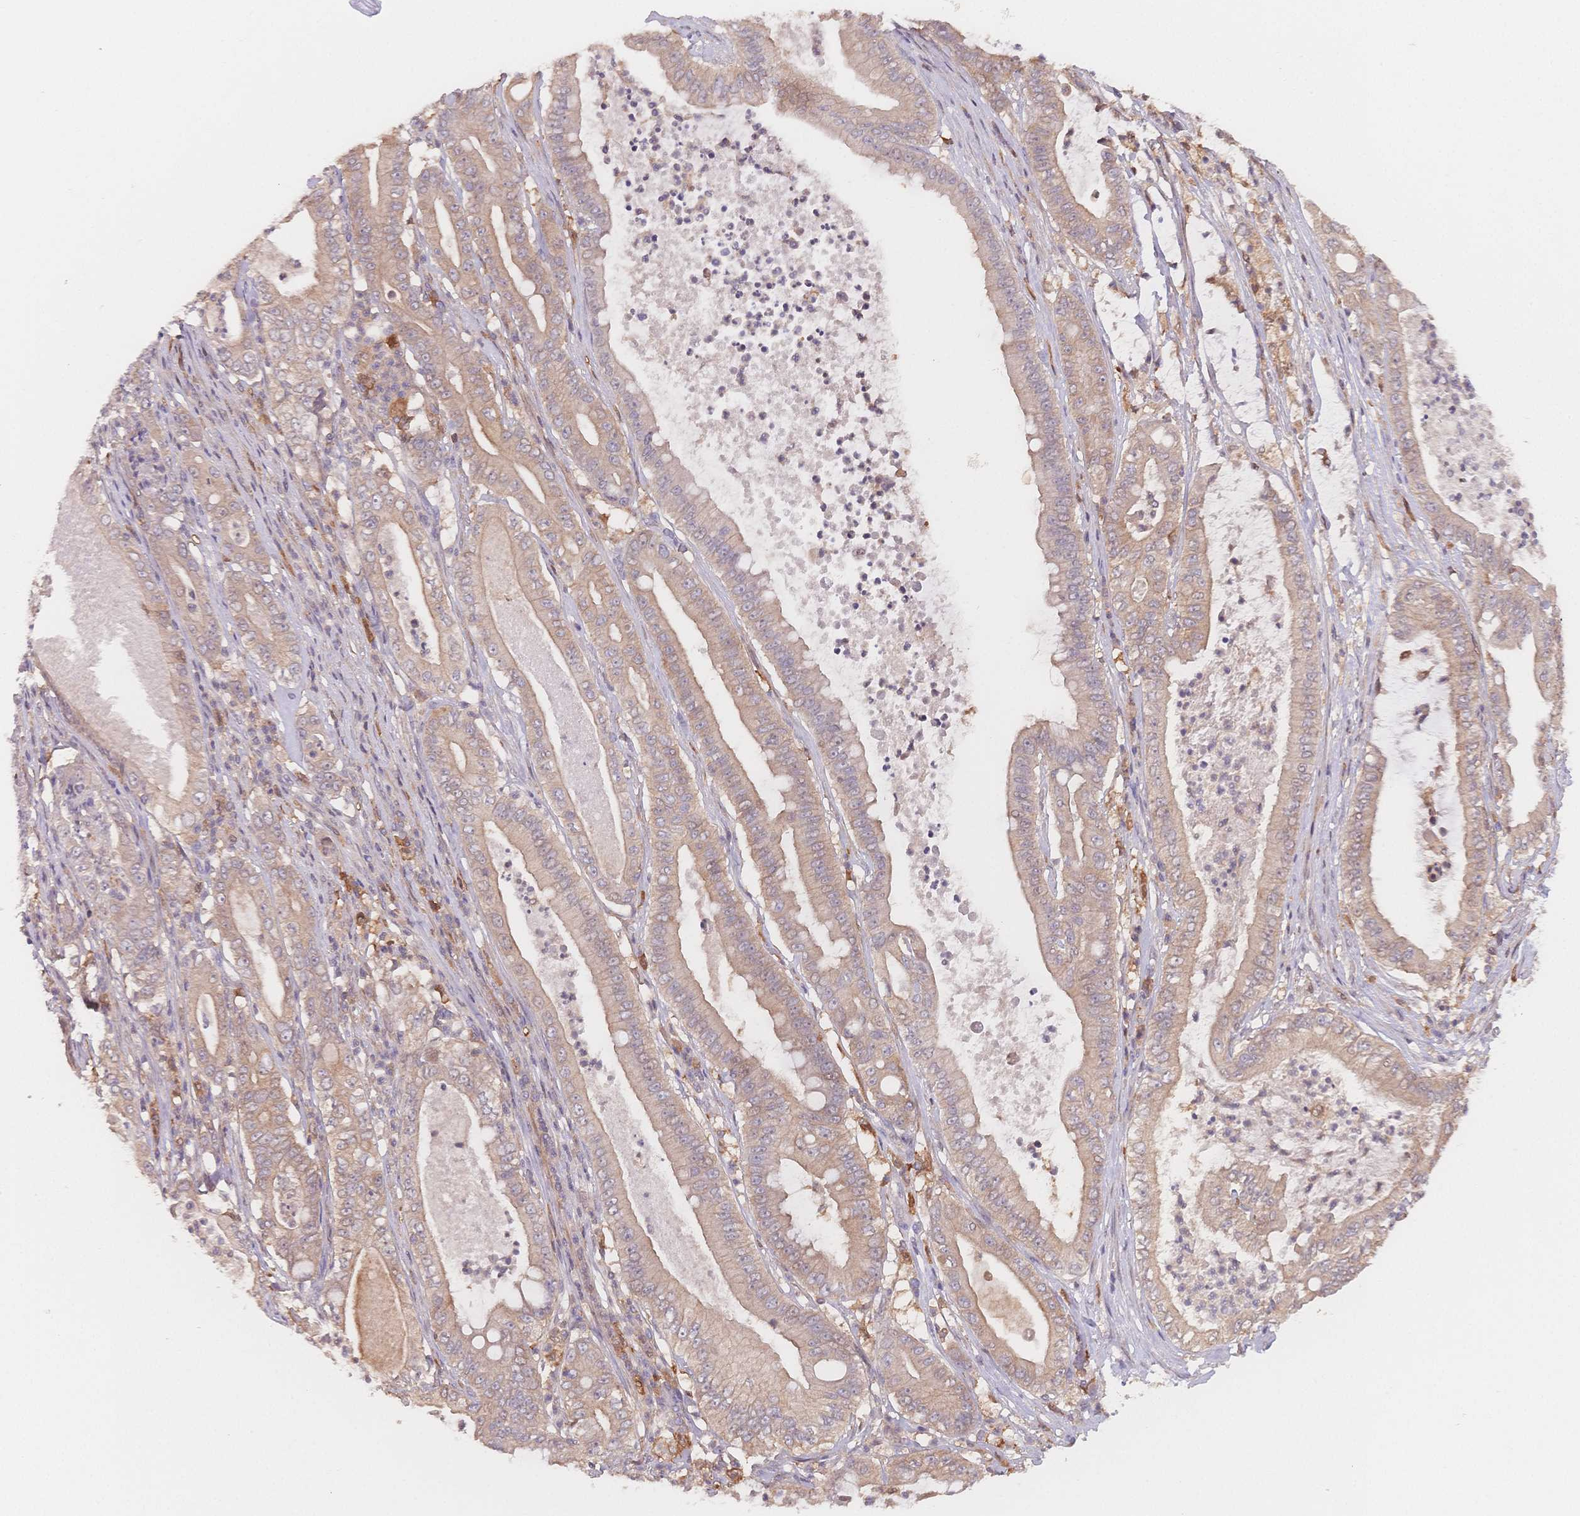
{"staining": {"intensity": "weak", "quantity": ">75%", "location": "cytoplasmic/membranous"}, "tissue": "pancreatic cancer", "cell_type": "Tumor cells", "image_type": "cancer", "snomed": [{"axis": "morphology", "description": "Adenocarcinoma, NOS"}, {"axis": "topography", "description": "Pancreas"}], "caption": "Pancreatic adenocarcinoma stained with DAB (3,3'-diaminobenzidine) immunohistochemistry (IHC) shows low levels of weak cytoplasmic/membranous expression in about >75% of tumor cells. (Brightfield microscopy of DAB IHC at high magnification).", "gene": "C12orf75", "patient": {"sex": "male", "age": 71}}